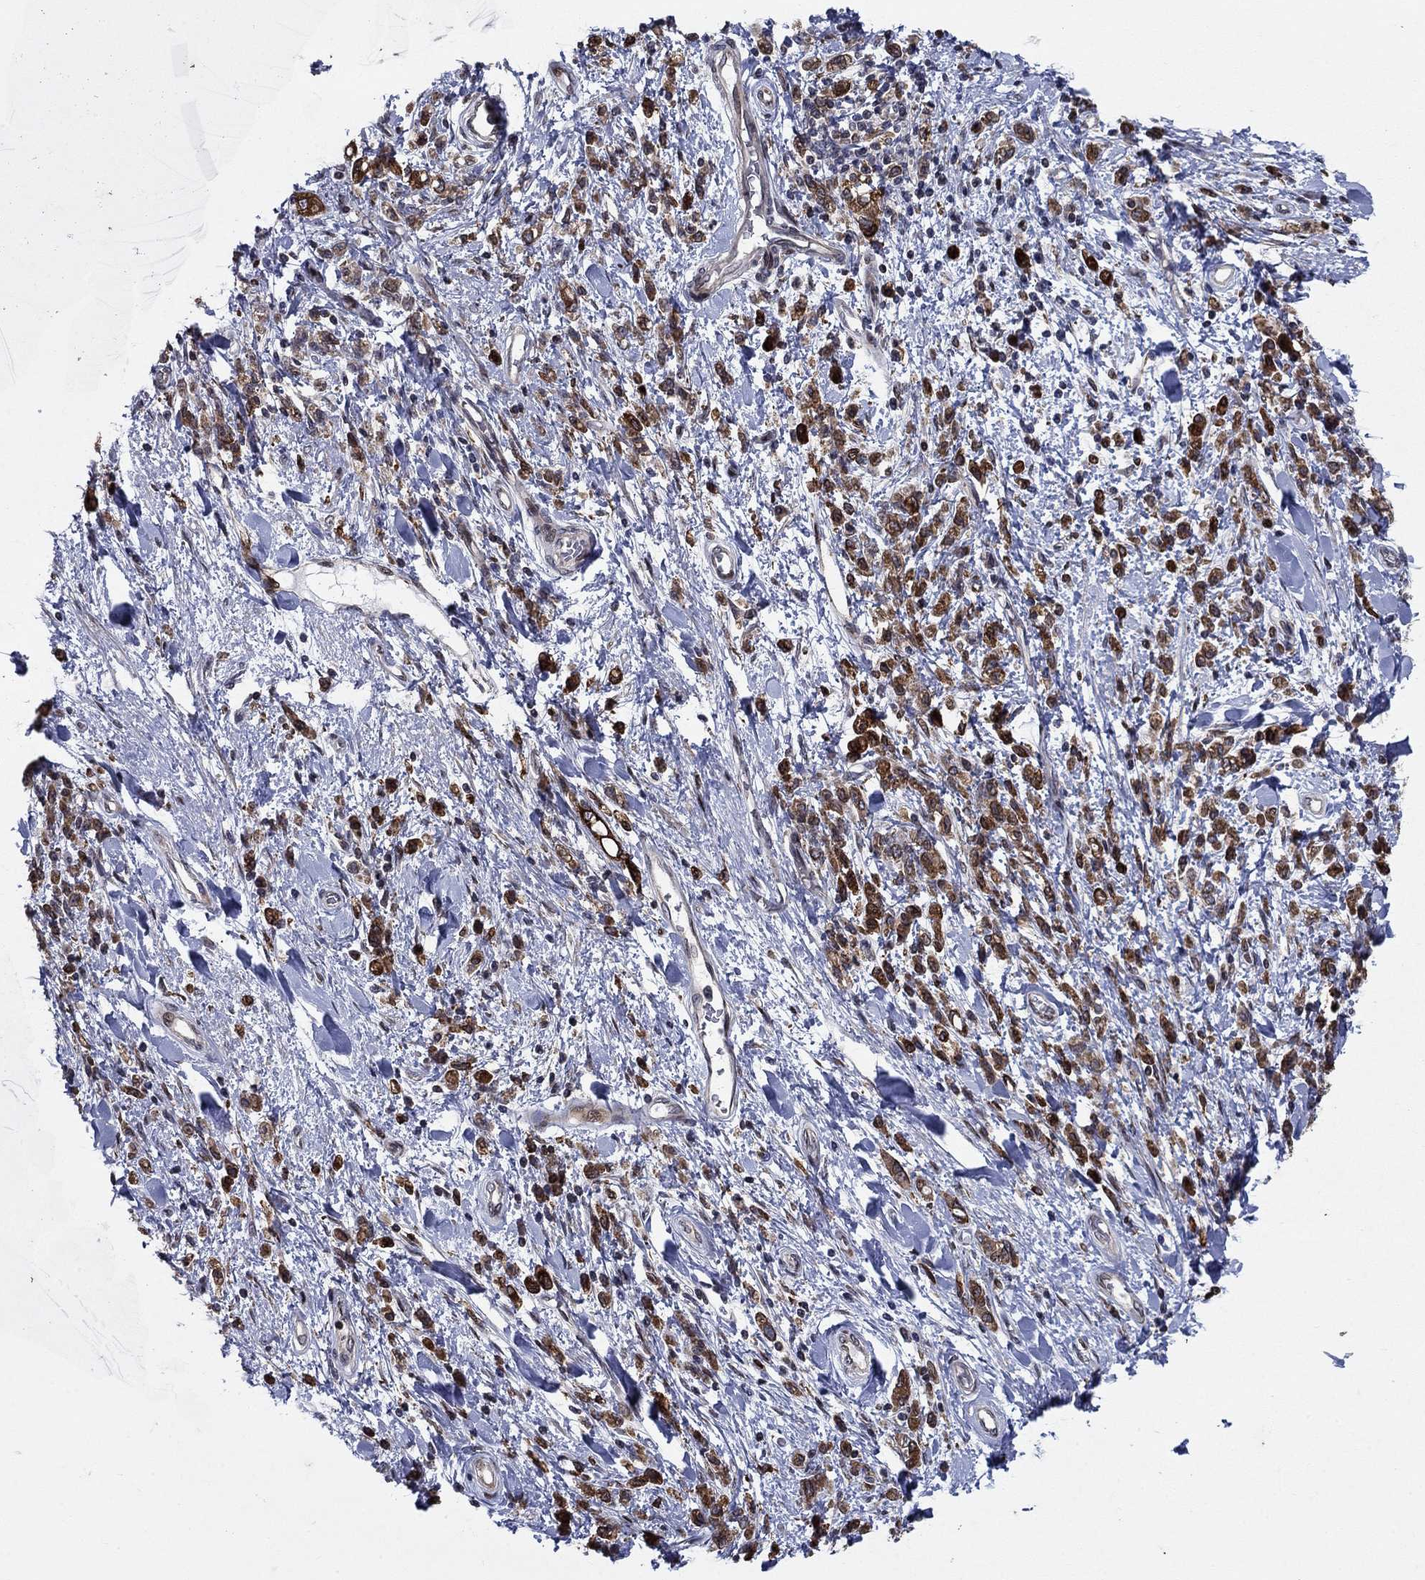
{"staining": {"intensity": "strong", "quantity": ">75%", "location": "cytoplasmic/membranous"}, "tissue": "stomach cancer", "cell_type": "Tumor cells", "image_type": "cancer", "snomed": [{"axis": "morphology", "description": "Adenocarcinoma, NOS"}, {"axis": "topography", "description": "Stomach"}], "caption": "Strong cytoplasmic/membranous positivity is present in approximately >75% of tumor cells in stomach cancer (adenocarcinoma).", "gene": "DHRS7", "patient": {"sex": "male", "age": 77}}